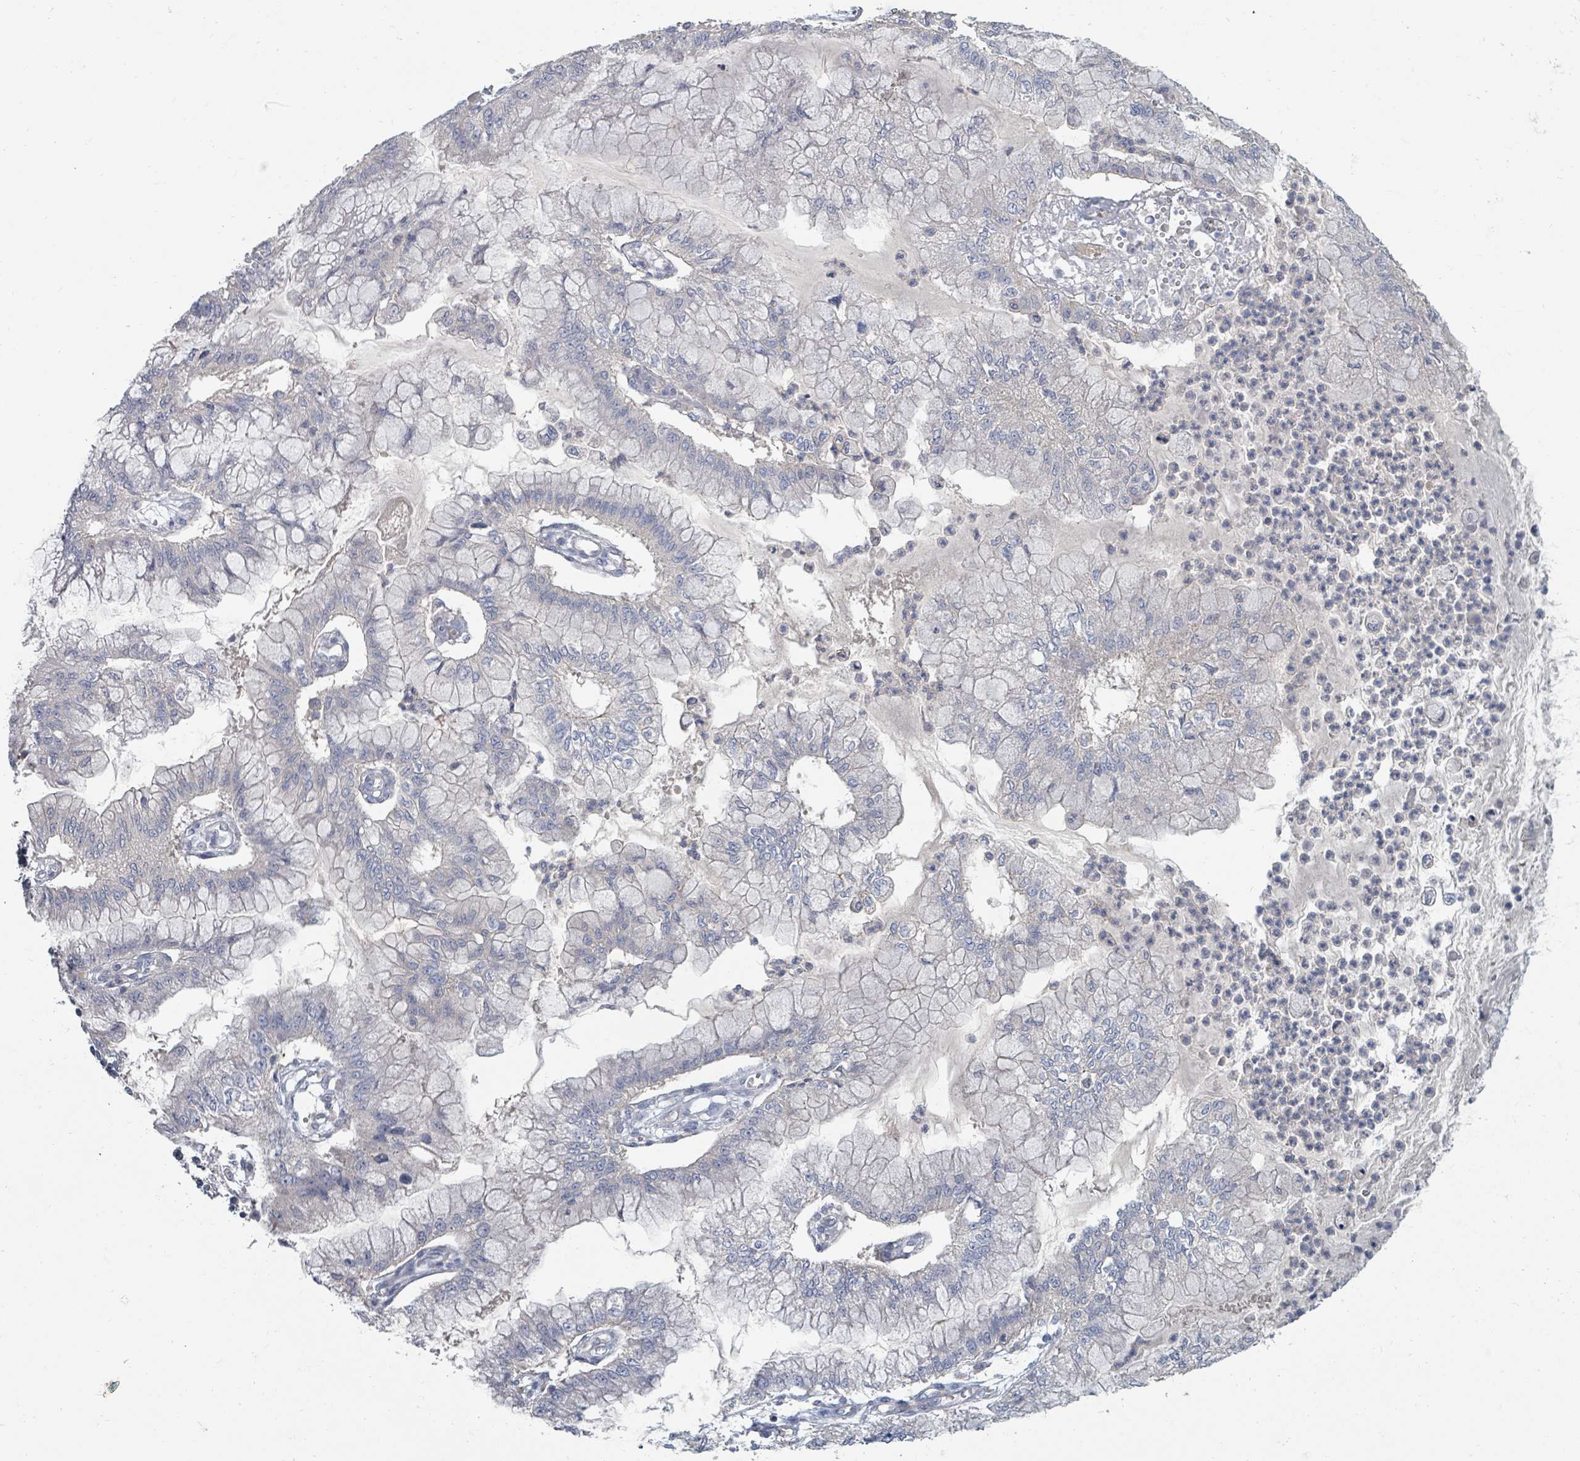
{"staining": {"intensity": "negative", "quantity": "none", "location": "none"}, "tissue": "pancreatic cancer", "cell_type": "Tumor cells", "image_type": "cancer", "snomed": [{"axis": "morphology", "description": "Adenocarcinoma, NOS"}, {"axis": "topography", "description": "Pancreas"}], "caption": "Image shows no significant protein positivity in tumor cells of pancreatic cancer.", "gene": "ARGFX", "patient": {"sex": "male", "age": 73}}